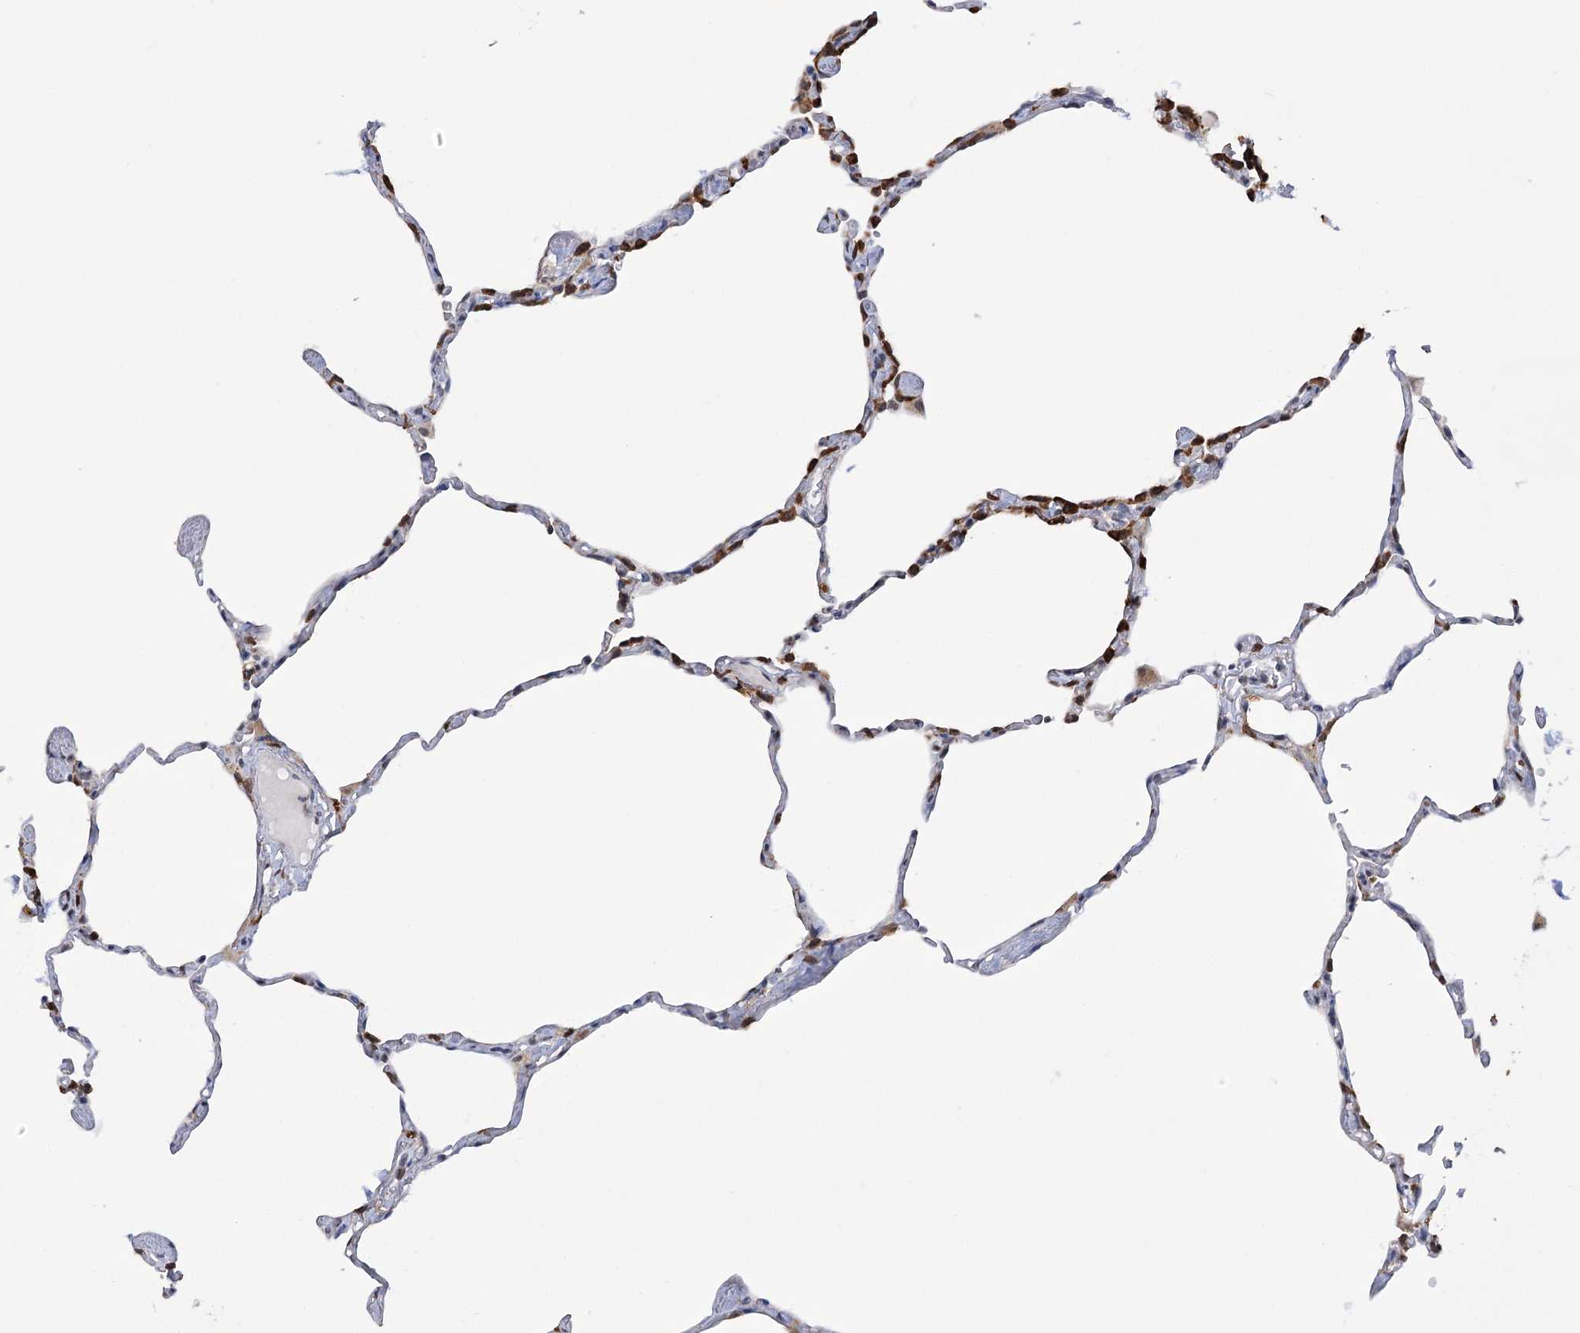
{"staining": {"intensity": "negative", "quantity": "none", "location": "none"}, "tissue": "lung", "cell_type": "Alveolar cells", "image_type": "normal", "snomed": [{"axis": "morphology", "description": "Normal tissue, NOS"}, {"axis": "topography", "description": "Lung"}], "caption": "Immunohistochemistry micrograph of unremarkable lung: lung stained with DAB (3,3'-diaminobenzidine) exhibits no significant protein expression in alveolar cells.", "gene": "NFU1", "patient": {"sex": "male", "age": 65}}